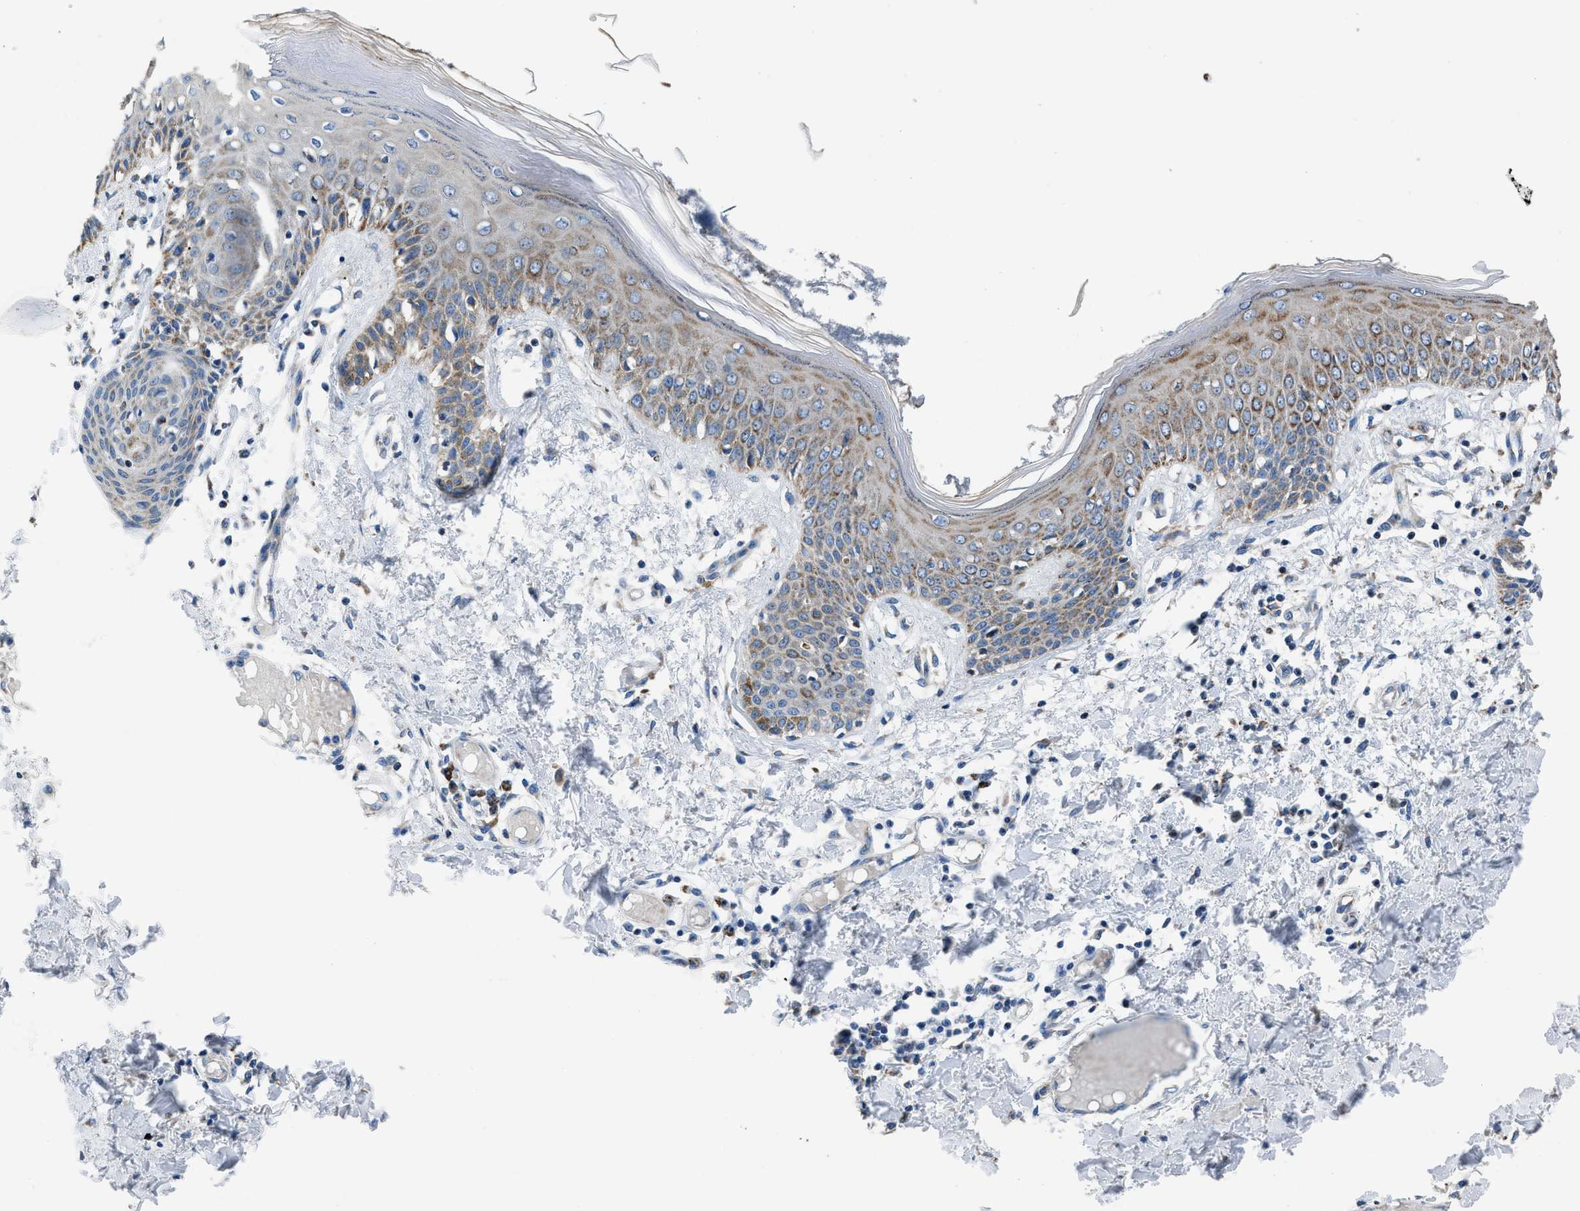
{"staining": {"intensity": "negative", "quantity": "none", "location": "none"}, "tissue": "skin", "cell_type": "Fibroblasts", "image_type": "normal", "snomed": [{"axis": "morphology", "description": "Normal tissue, NOS"}, {"axis": "topography", "description": "Skin"}], "caption": "DAB (3,3'-diaminobenzidine) immunohistochemical staining of normal human skin demonstrates no significant positivity in fibroblasts.", "gene": "ZDHHC3", "patient": {"sex": "male", "age": 53}}